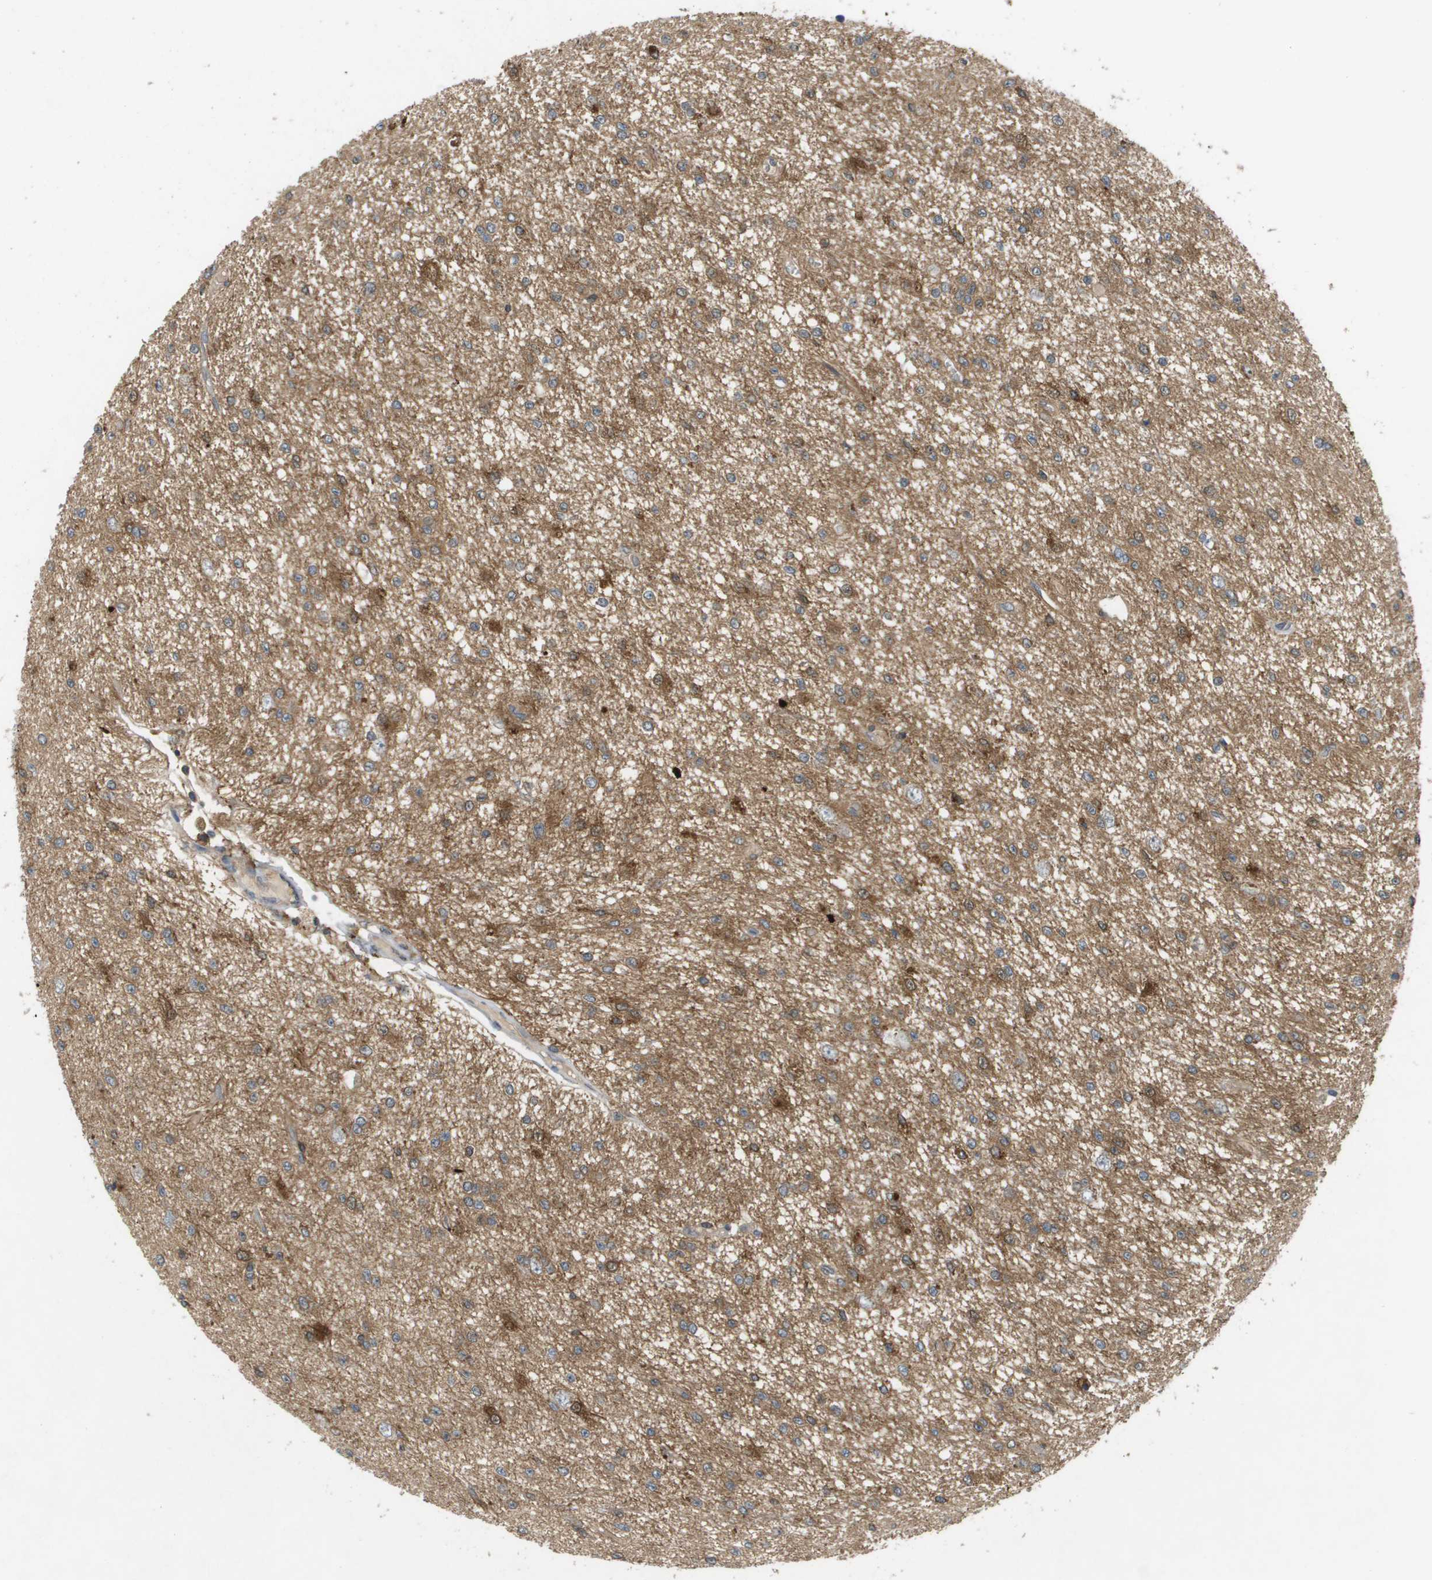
{"staining": {"intensity": "moderate", "quantity": ">75%", "location": "cytoplasmic/membranous"}, "tissue": "glioma", "cell_type": "Tumor cells", "image_type": "cancer", "snomed": [{"axis": "morphology", "description": "Glioma, malignant, Low grade"}, {"axis": "topography", "description": "Brain"}], "caption": "Tumor cells display medium levels of moderate cytoplasmic/membranous positivity in approximately >75% of cells in glioma.", "gene": "PALD1", "patient": {"sex": "male", "age": 38}}